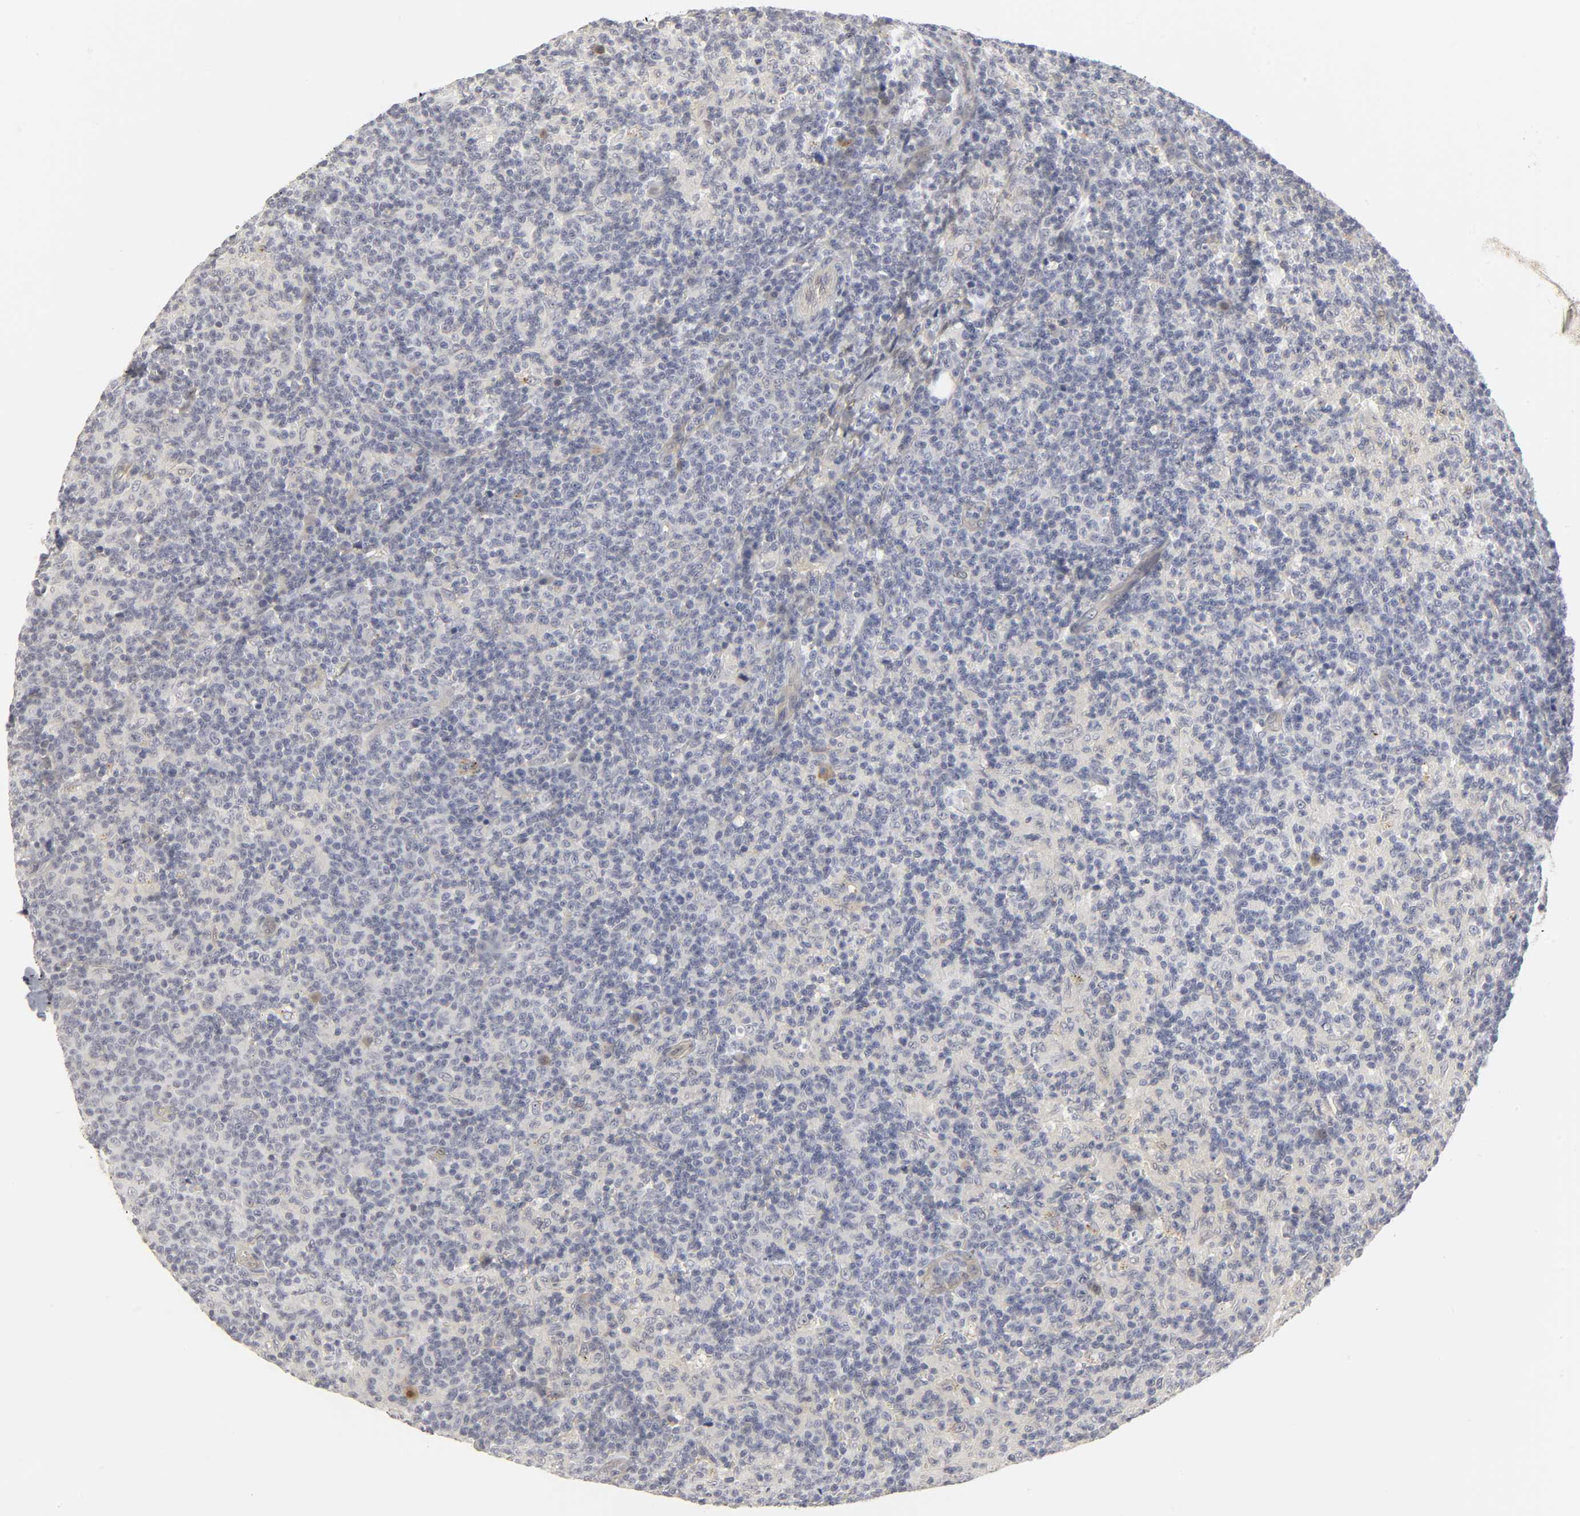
{"staining": {"intensity": "moderate", "quantity": "25%-75%", "location": "cytoplasmic/membranous"}, "tissue": "lymph node", "cell_type": "Germinal center cells", "image_type": "normal", "snomed": [{"axis": "morphology", "description": "Normal tissue, NOS"}, {"axis": "morphology", "description": "Inflammation, NOS"}, {"axis": "topography", "description": "Lymph node"}], "caption": "Immunohistochemistry (IHC) (DAB (3,3'-diaminobenzidine)) staining of benign human lymph node shows moderate cytoplasmic/membranous protein staining in approximately 25%-75% of germinal center cells. (brown staining indicates protein expression, while blue staining denotes nuclei).", "gene": "PDLIM3", "patient": {"sex": "male", "age": 55}}